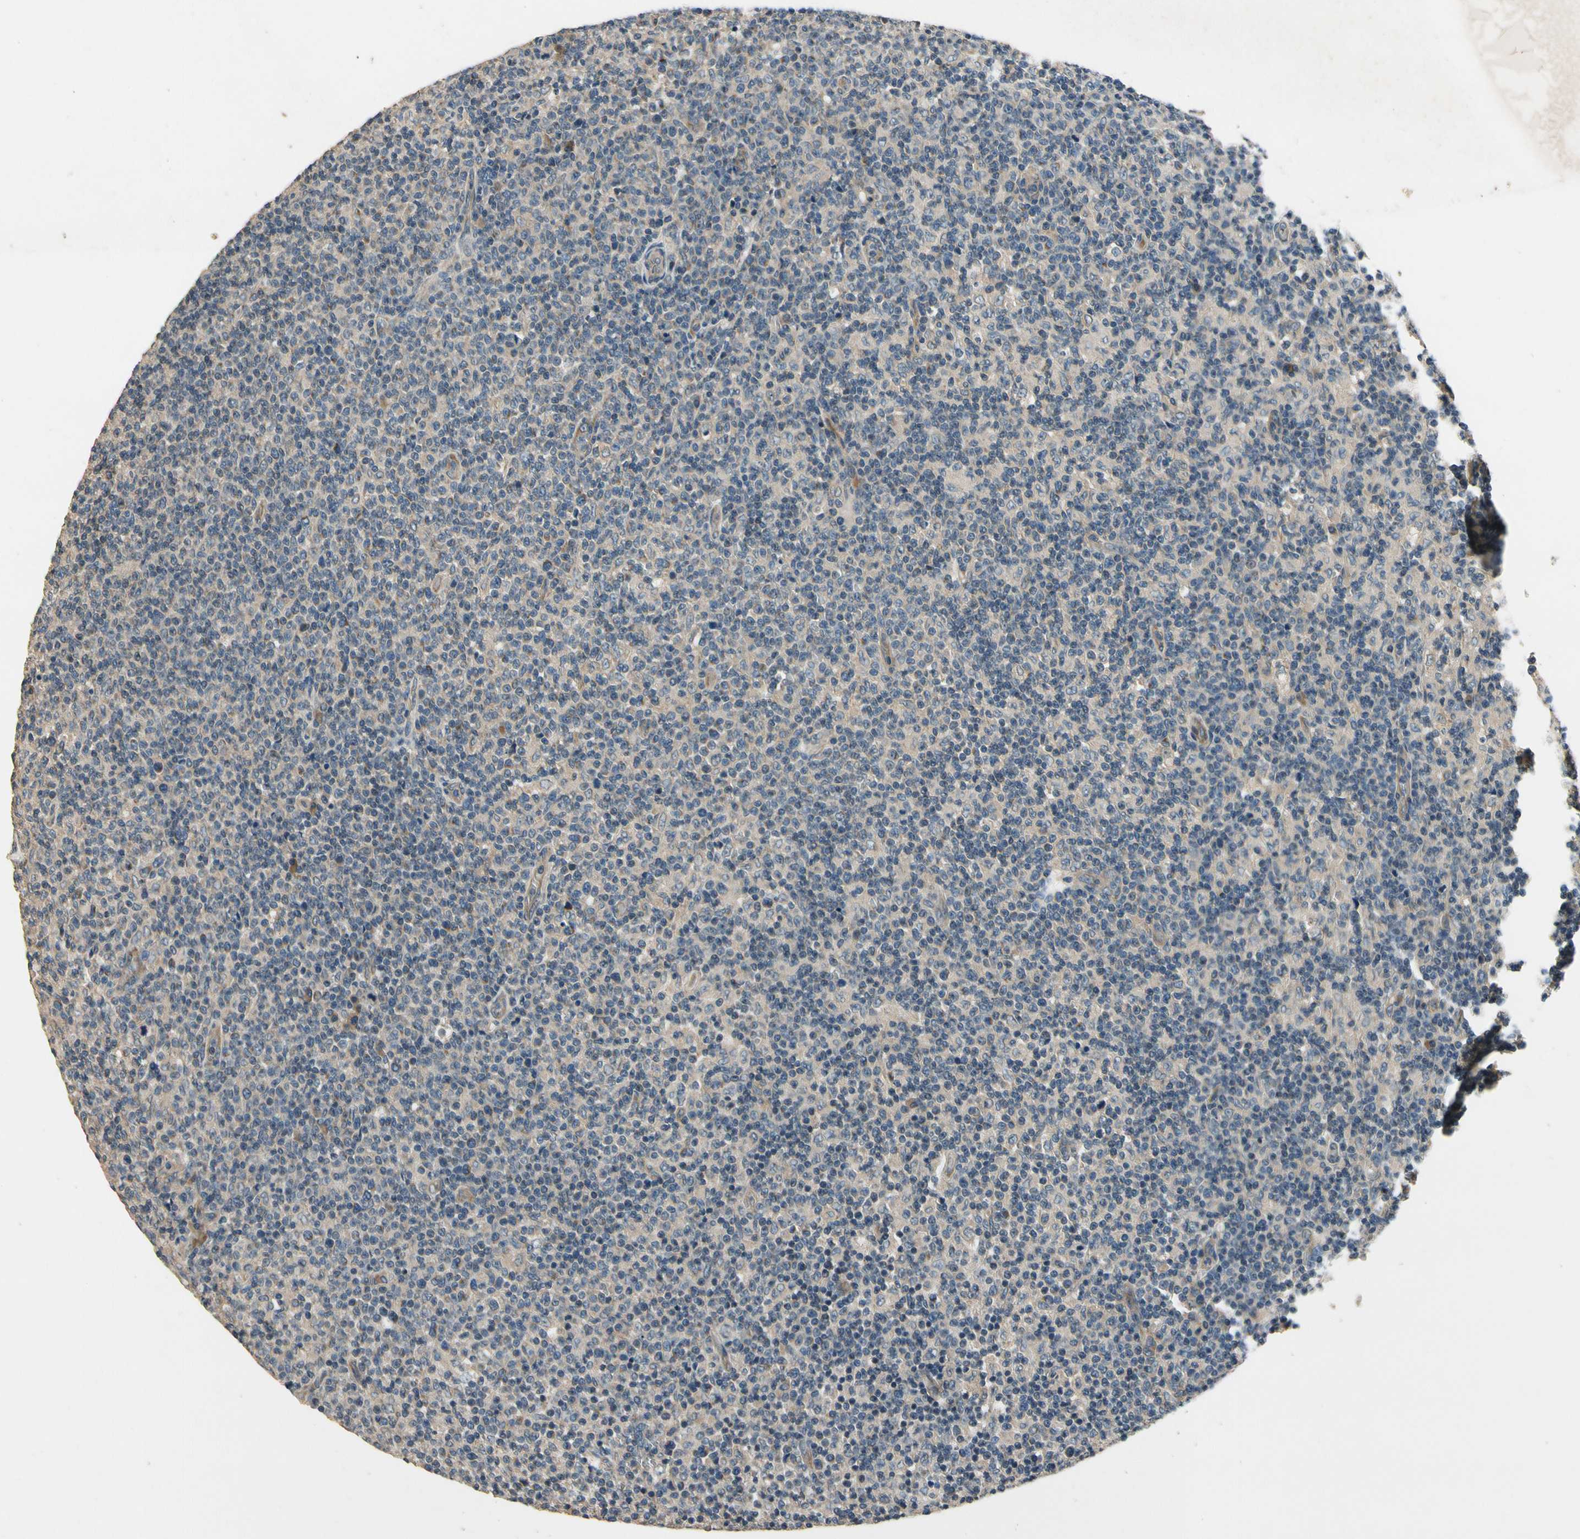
{"staining": {"intensity": "weak", "quantity": "25%-75%", "location": "cytoplasmic/membranous"}, "tissue": "lymph node", "cell_type": "Germinal center cells", "image_type": "normal", "snomed": [{"axis": "morphology", "description": "Normal tissue, NOS"}, {"axis": "morphology", "description": "Inflammation, NOS"}, {"axis": "topography", "description": "Lymph node"}], "caption": "DAB (3,3'-diaminobenzidine) immunohistochemical staining of benign human lymph node demonstrates weak cytoplasmic/membranous protein positivity in approximately 25%-75% of germinal center cells. (Stains: DAB in brown, nuclei in blue, Microscopy: brightfield microscopy at high magnification).", "gene": "ALKBH3", "patient": {"sex": "male", "age": 55}}